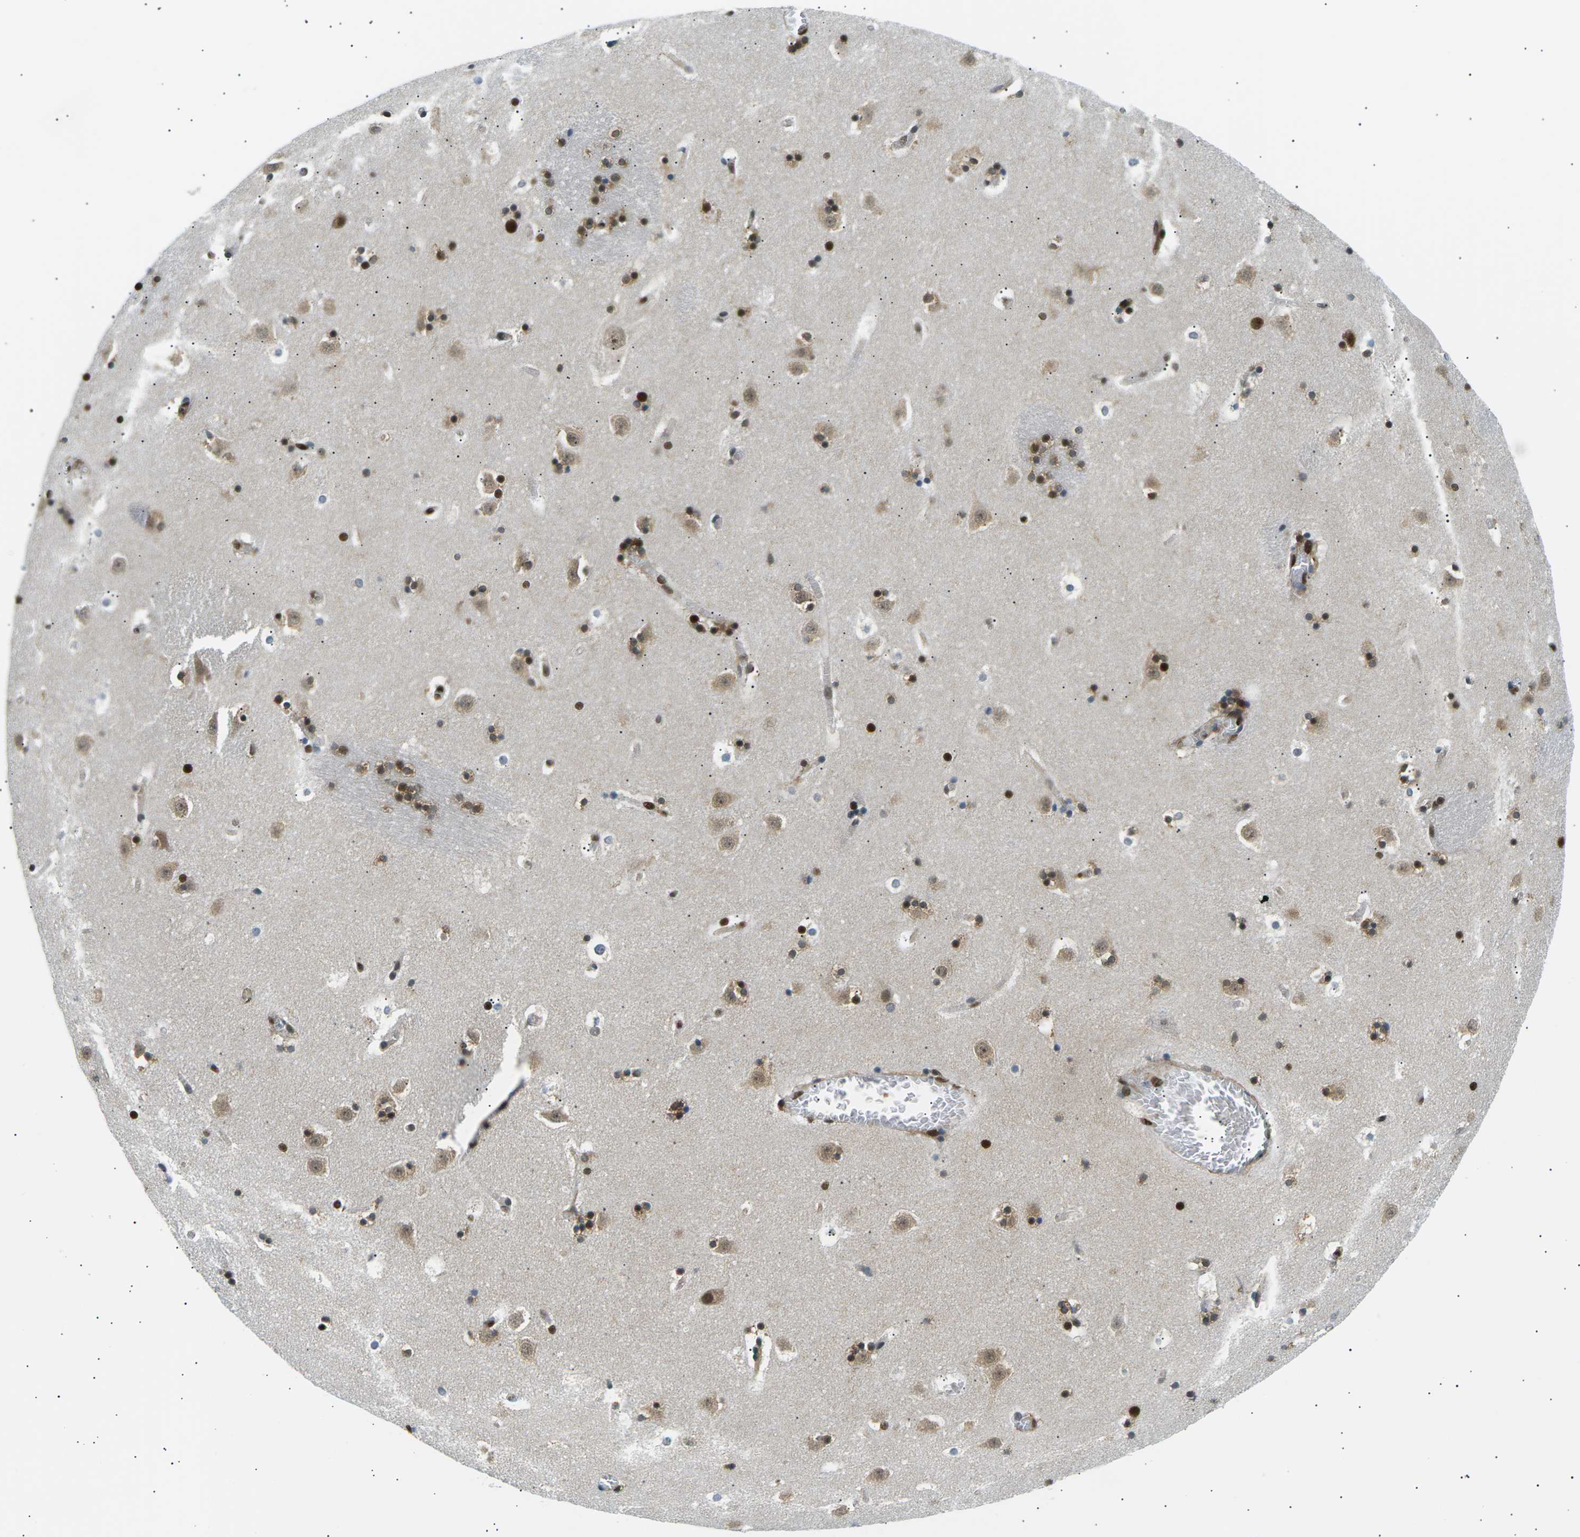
{"staining": {"intensity": "strong", "quantity": ">75%", "location": "nuclear"}, "tissue": "caudate", "cell_type": "Glial cells", "image_type": "normal", "snomed": [{"axis": "morphology", "description": "Normal tissue, NOS"}, {"axis": "topography", "description": "Lateral ventricle wall"}], "caption": "Protein analysis of unremarkable caudate displays strong nuclear expression in approximately >75% of glial cells.", "gene": "RPA2", "patient": {"sex": "male", "age": 45}}